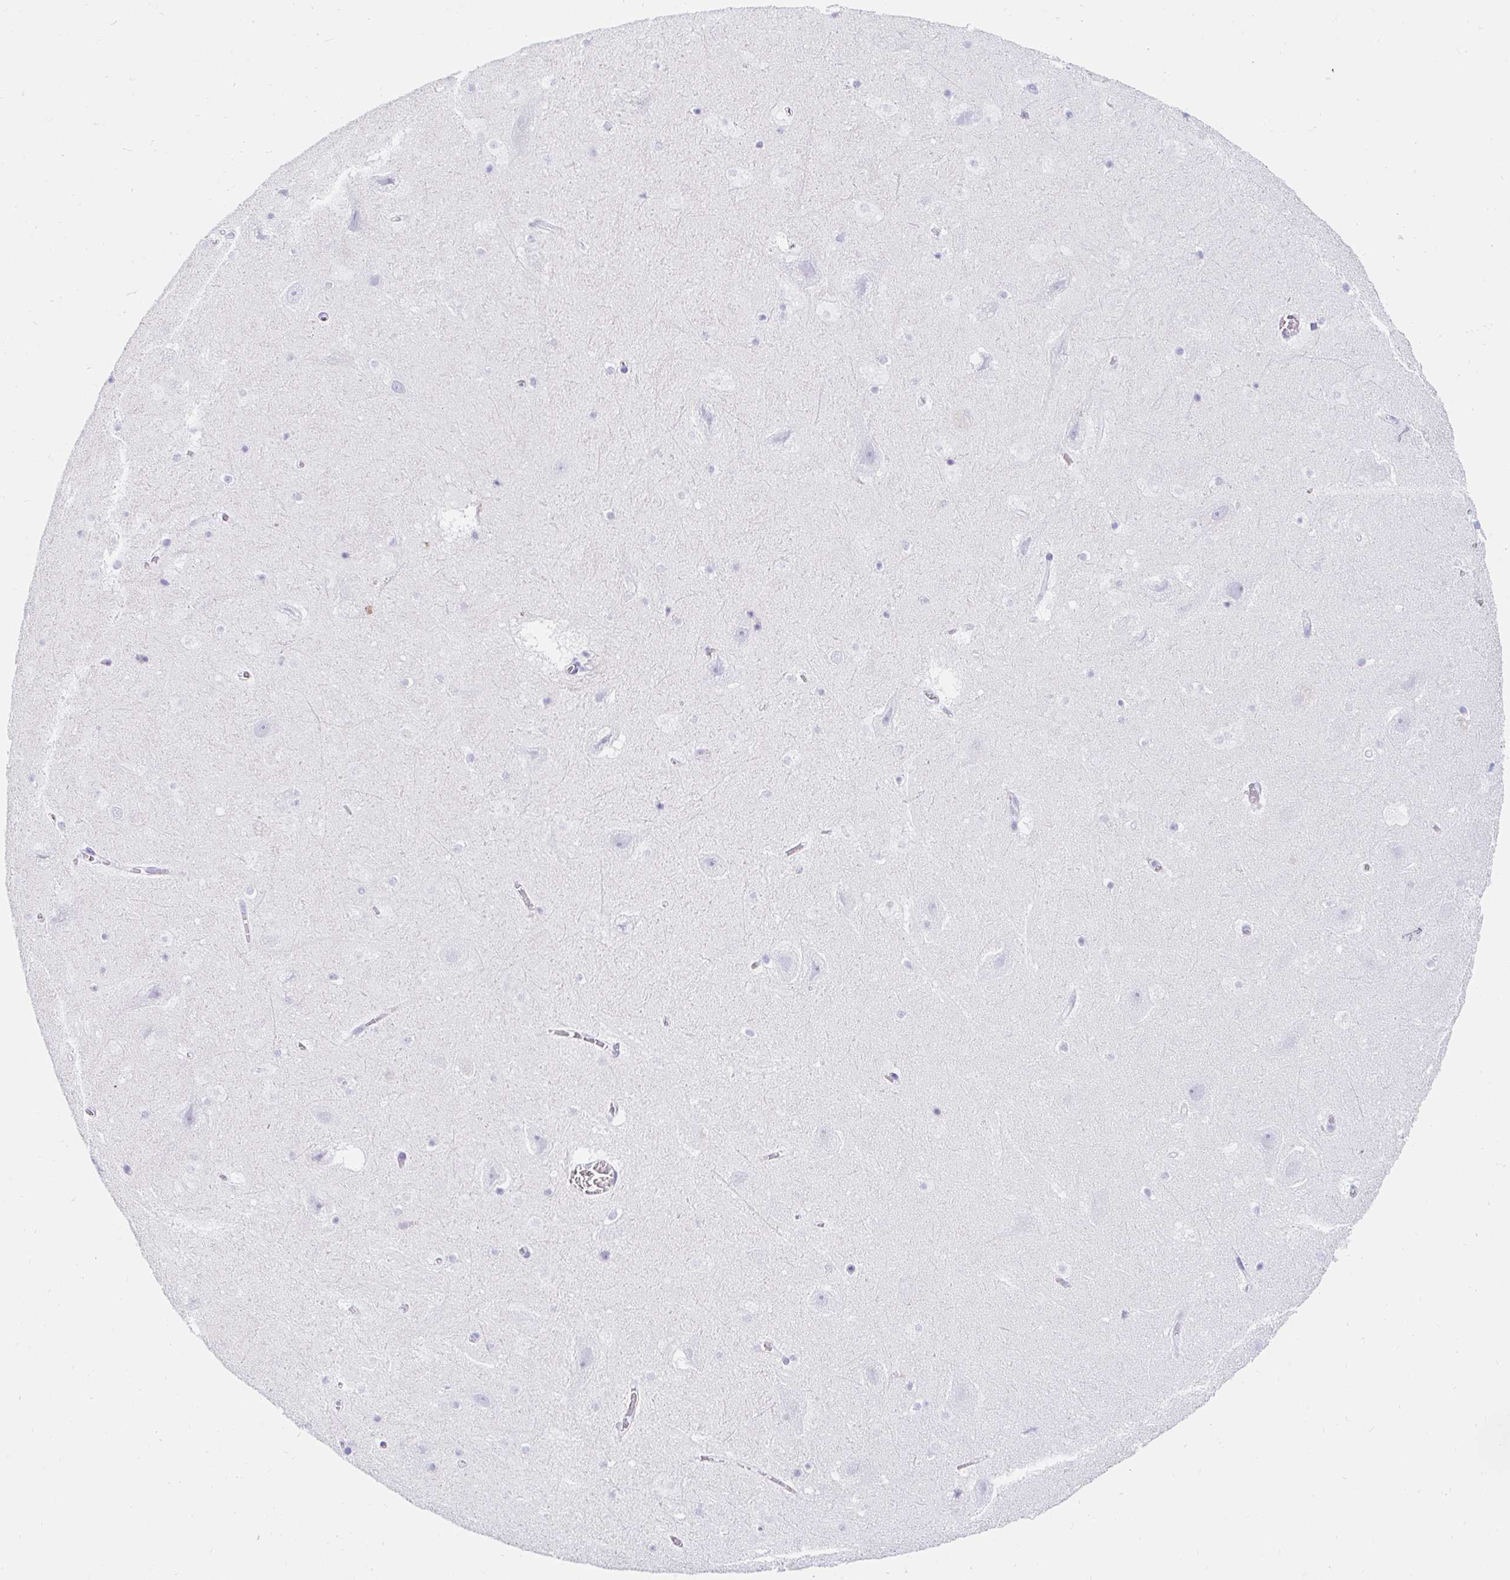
{"staining": {"intensity": "negative", "quantity": "none", "location": "none"}, "tissue": "hippocampus", "cell_type": "Glial cells", "image_type": "normal", "snomed": [{"axis": "morphology", "description": "Normal tissue, NOS"}, {"axis": "topography", "description": "Hippocampus"}], "caption": "Hippocampus was stained to show a protein in brown. There is no significant staining in glial cells. (Stains: DAB (3,3'-diaminobenzidine) immunohistochemistry with hematoxylin counter stain, Microscopy: brightfield microscopy at high magnification).", "gene": "TEX44", "patient": {"sex": "female", "age": 42}}